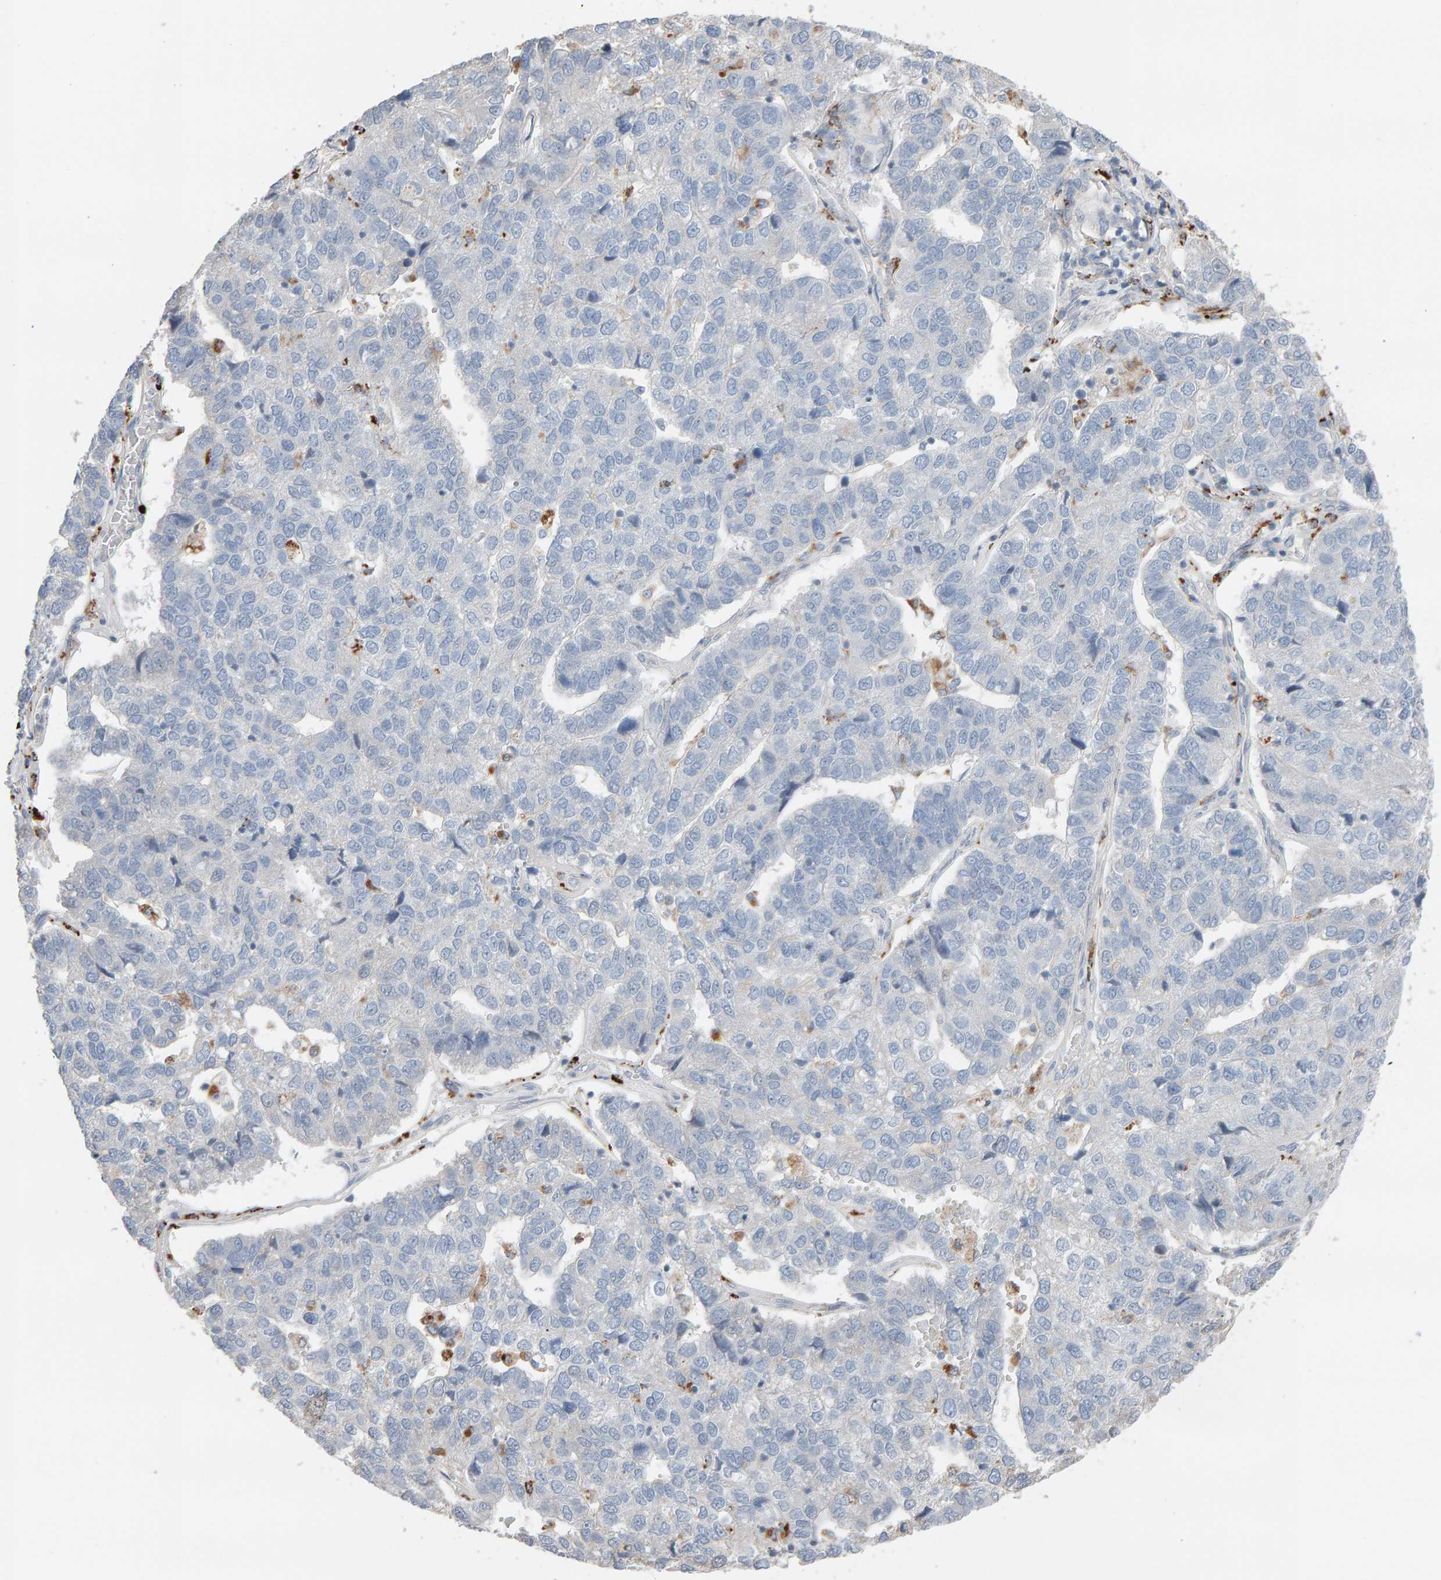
{"staining": {"intensity": "negative", "quantity": "none", "location": "none"}, "tissue": "pancreatic cancer", "cell_type": "Tumor cells", "image_type": "cancer", "snomed": [{"axis": "morphology", "description": "Adenocarcinoma, NOS"}, {"axis": "topography", "description": "Pancreas"}], "caption": "Histopathology image shows no protein expression in tumor cells of pancreatic adenocarcinoma tissue. (Brightfield microscopy of DAB IHC at high magnification).", "gene": "IPPK", "patient": {"sex": "female", "age": 61}}